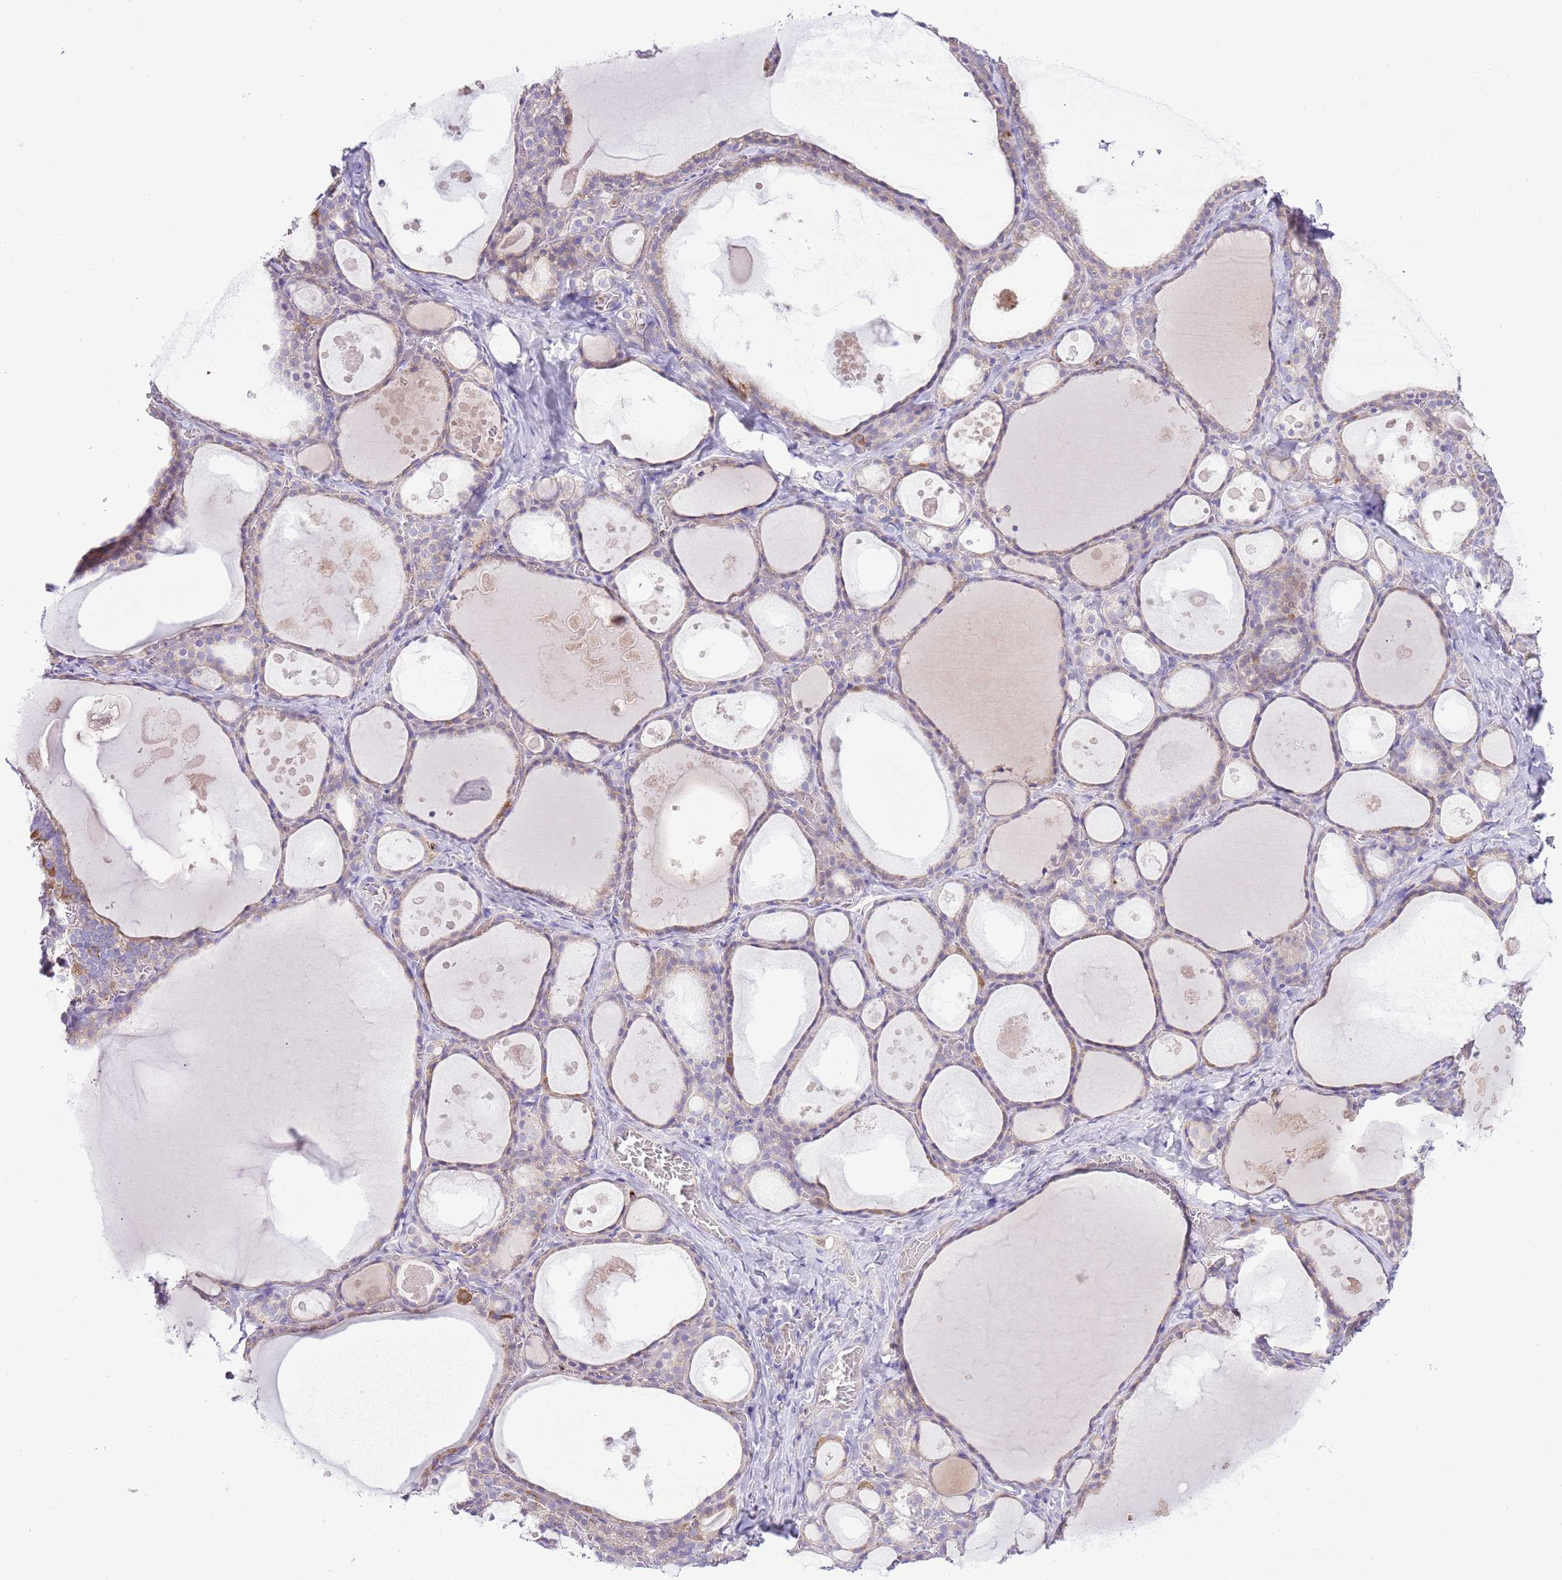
{"staining": {"intensity": "weak", "quantity": "25%-75%", "location": "cytoplasmic/membranous"}, "tissue": "thyroid gland", "cell_type": "Glandular cells", "image_type": "normal", "snomed": [{"axis": "morphology", "description": "Normal tissue, NOS"}, {"axis": "topography", "description": "Thyroid gland"}], "caption": "Glandular cells demonstrate low levels of weak cytoplasmic/membranous expression in about 25%-75% of cells in normal thyroid gland.", "gene": "OAZ2", "patient": {"sex": "male", "age": 56}}